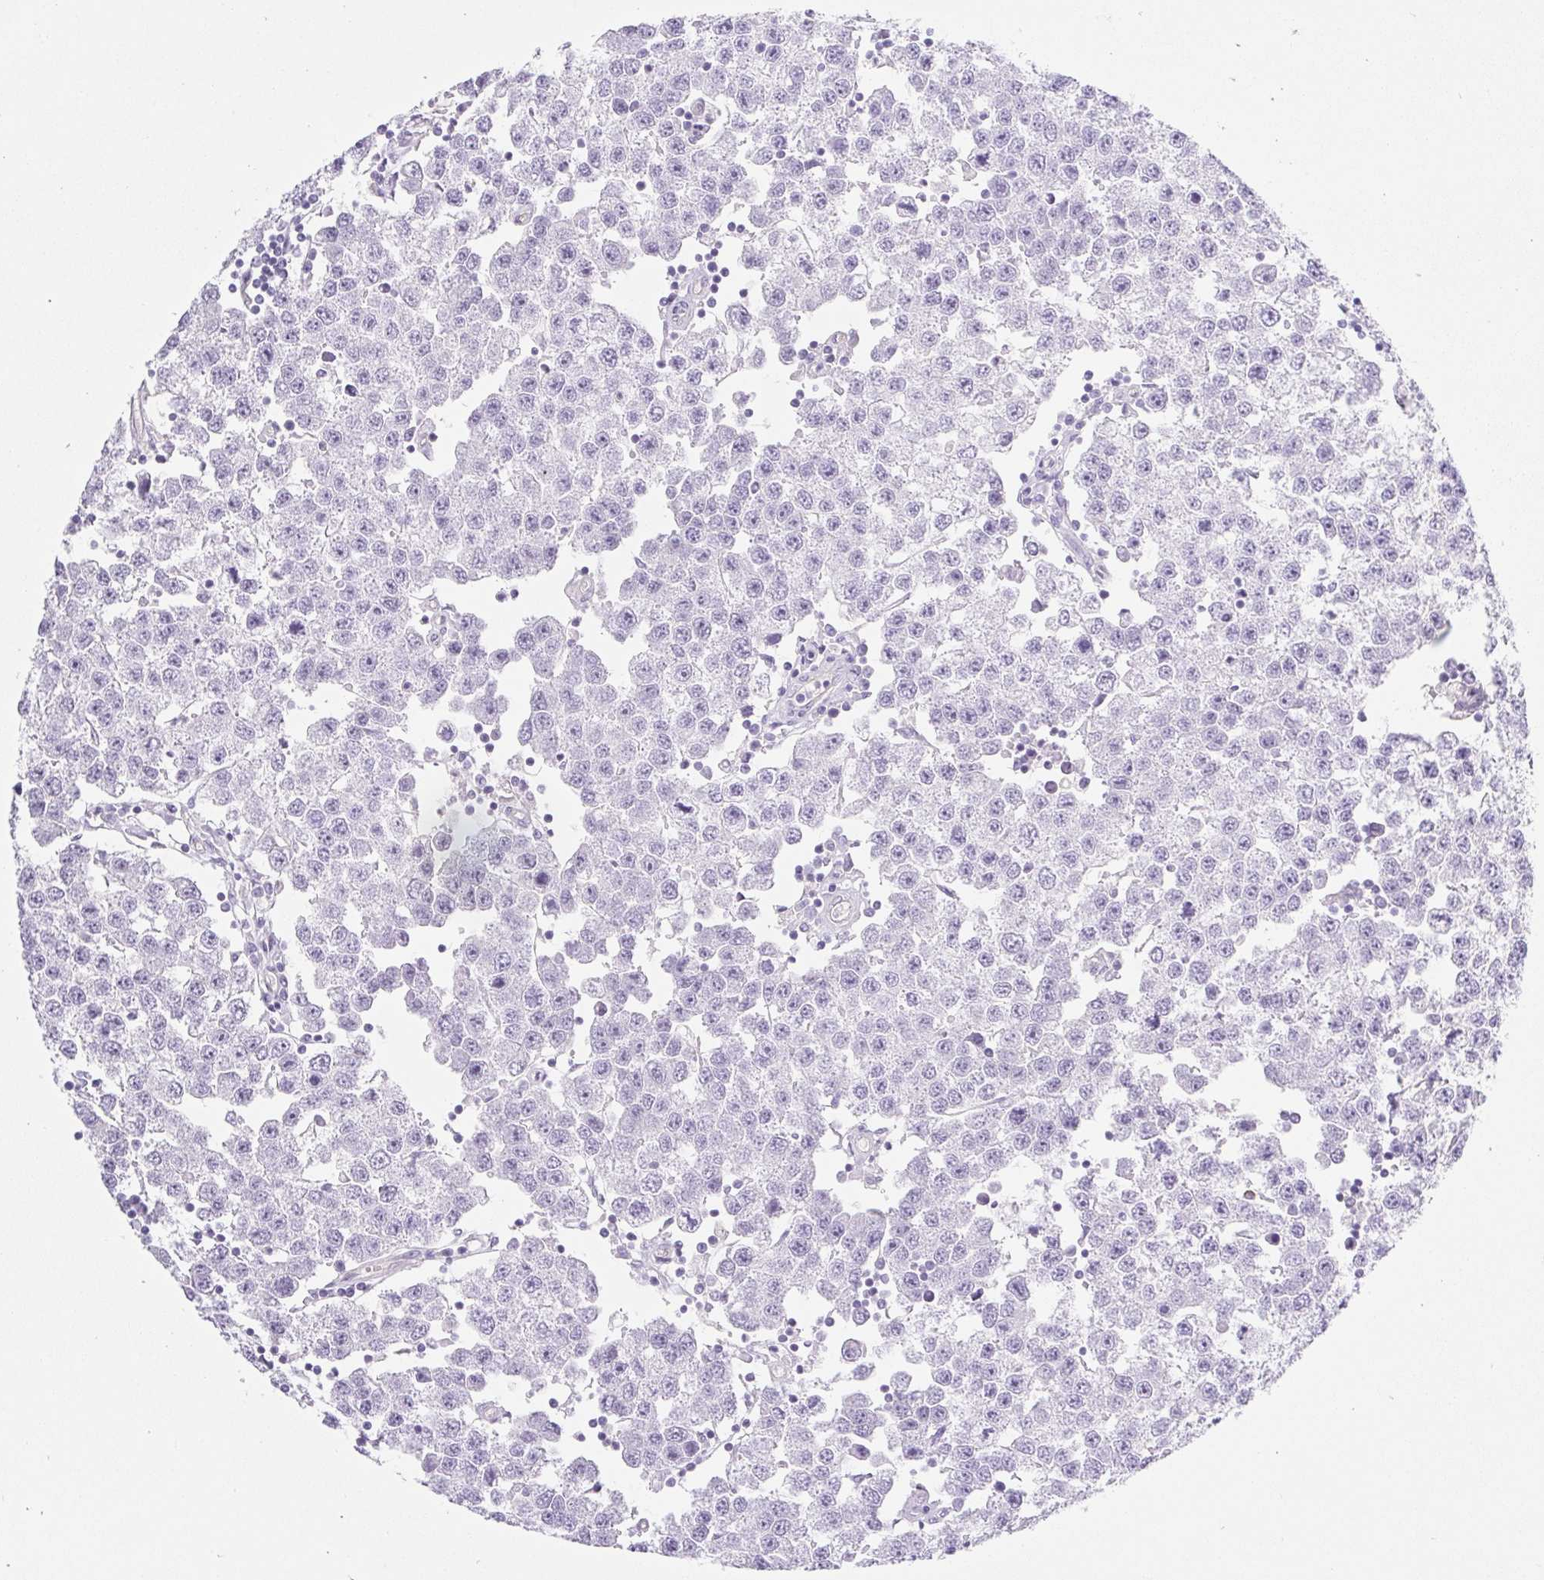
{"staining": {"intensity": "negative", "quantity": "none", "location": "none"}, "tissue": "testis cancer", "cell_type": "Tumor cells", "image_type": "cancer", "snomed": [{"axis": "morphology", "description": "Seminoma, NOS"}, {"axis": "topography", "description": "Testis"}], "caption": "There is no significant staining in tumor cells of testis cancer (seminoma).", "gene": "BCAS1", "patient": {"sex": "male", "age": 34}}